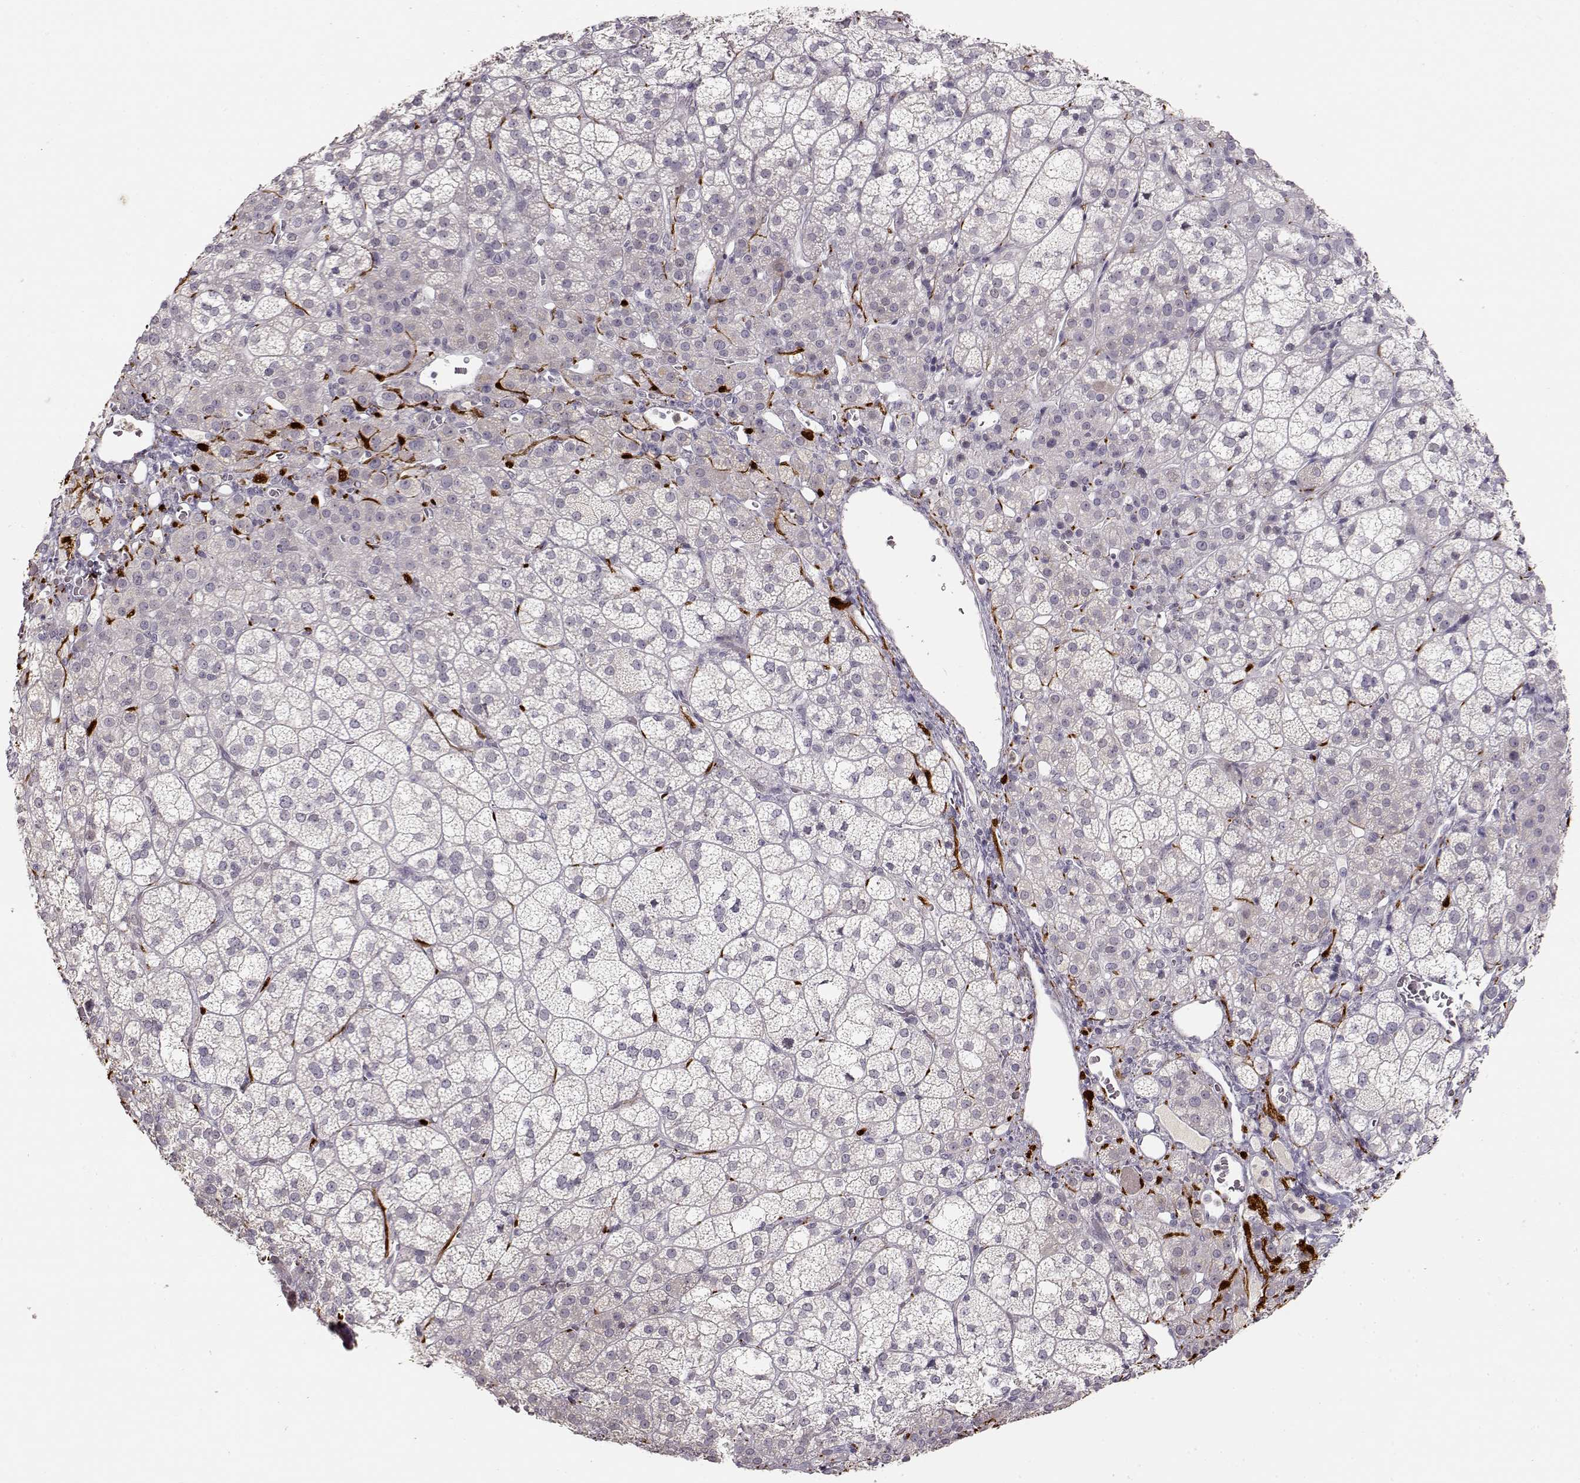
{"staining": {"intensity": "weak", "quantity": "<25%", "location": "cytoplasmic/membranous"}, "tissue": "adrenal gland", "cell_type": "Glandular cells", "image_type": "normal", "snomed": [{"axis": "morphology", "description": "Normal tissue, NOS"}, {"axis": "topography", "description": "Adrenal gland"}], "caption": "IHC photomicrograph of unremarkable adrenal gland: adrenal gland stained with DAB exhibits no significant protein staining in glandular cells.", "gene": "S100B", "patient": {"sex": "female", "age": 60}}